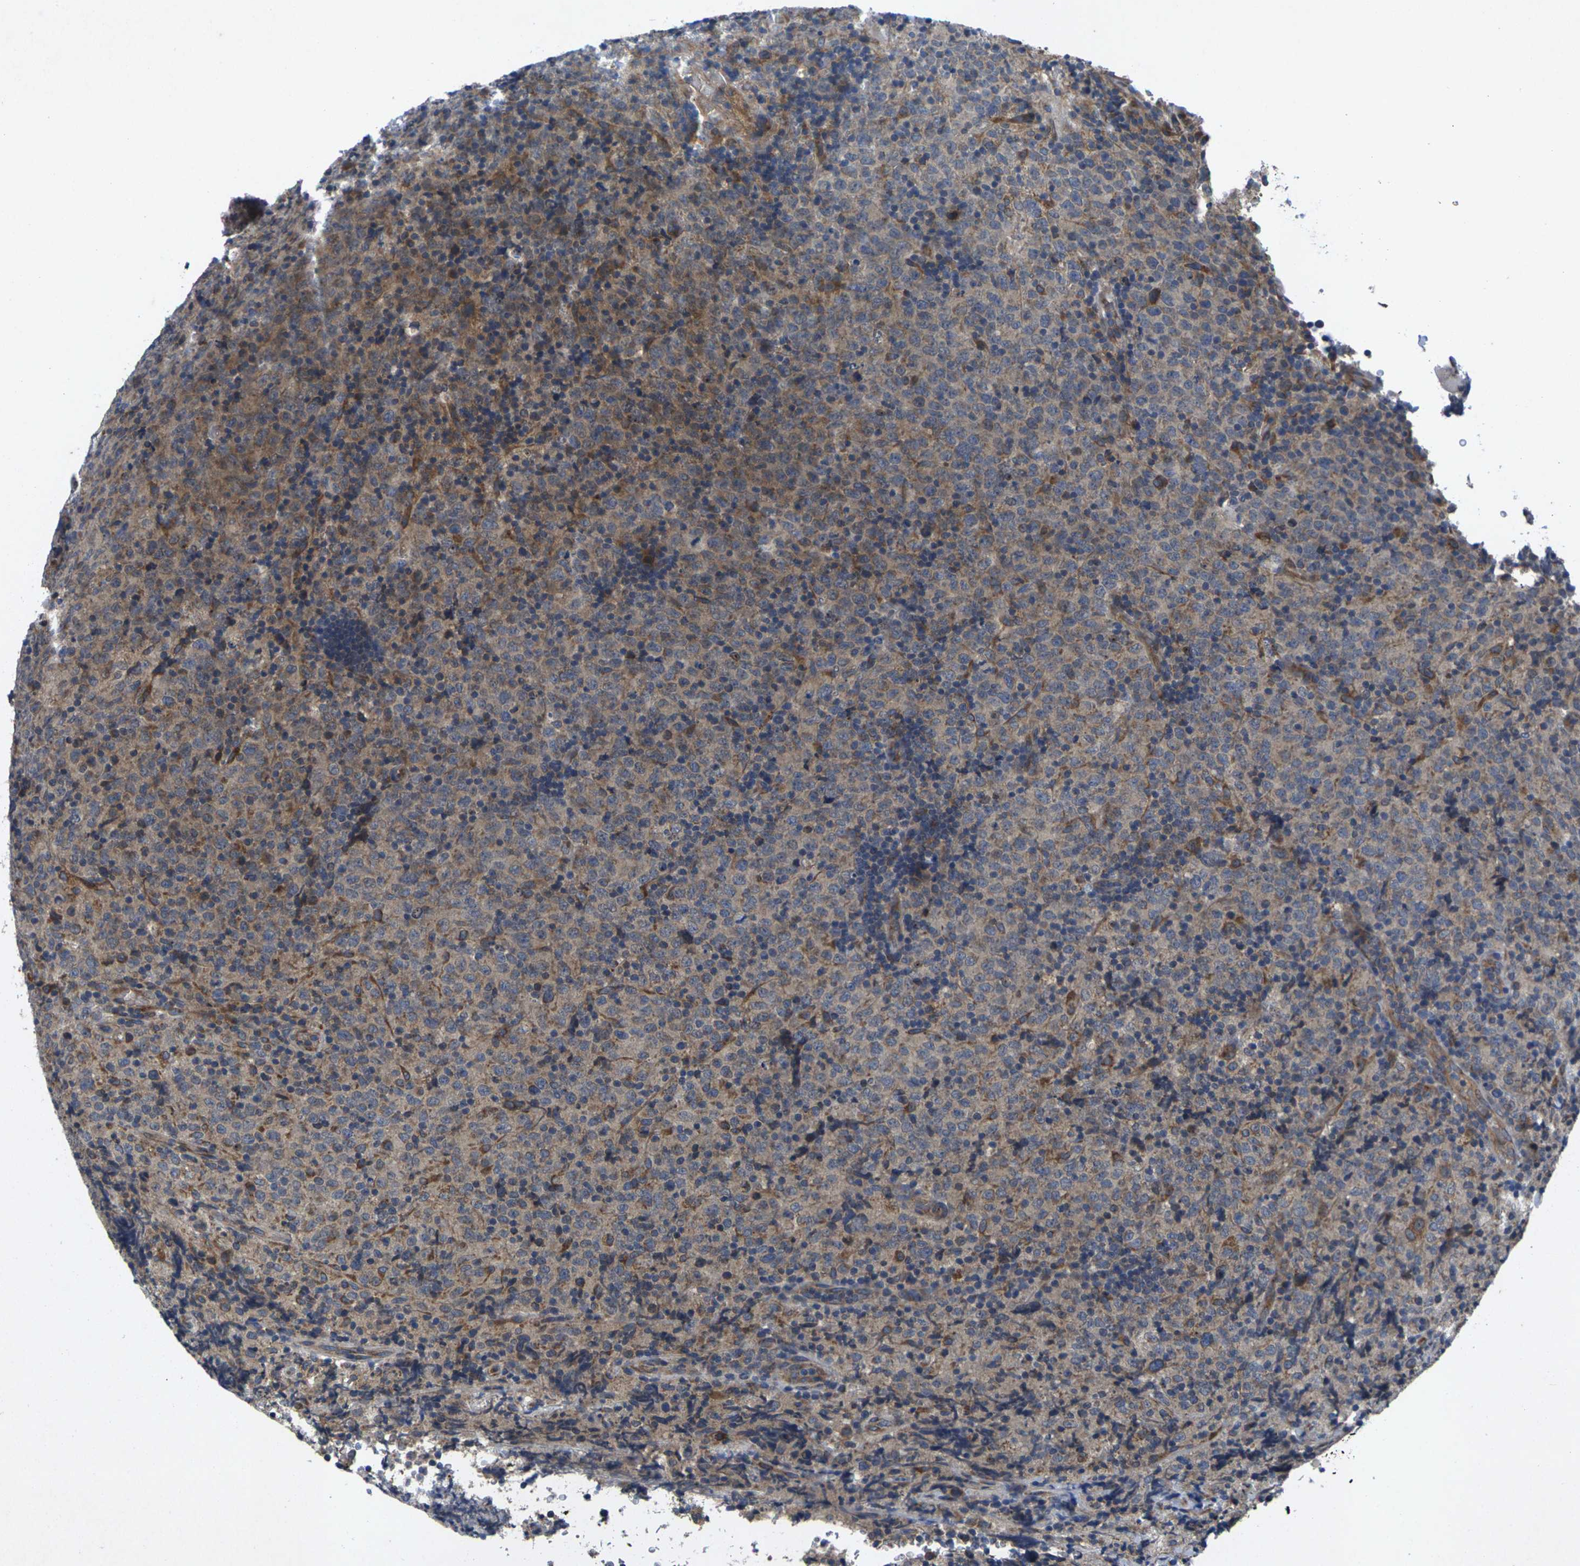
{"staining": {"intensity": "weak", "quantity": ">75%", "location": "cytoplasmic/membranous"}, "tissue": "lymphoma", "cell_type": "Tumor cells", "image_type": "cancer", "snomed": [{"axis": "morphology", "description": "Malignant lymphoma, non-Hodgkin's type, High grade"}, {"axis": "topography", "description": "Tonsil"}], "caption": "The photomicrograph demonstrates a brown stain indicating the presence of a protein in the cytoplasmic/membranous of tumor cells in lymphoma.", "gene": "KIF1B", "patient": {"sex": "female", "age": 36}}